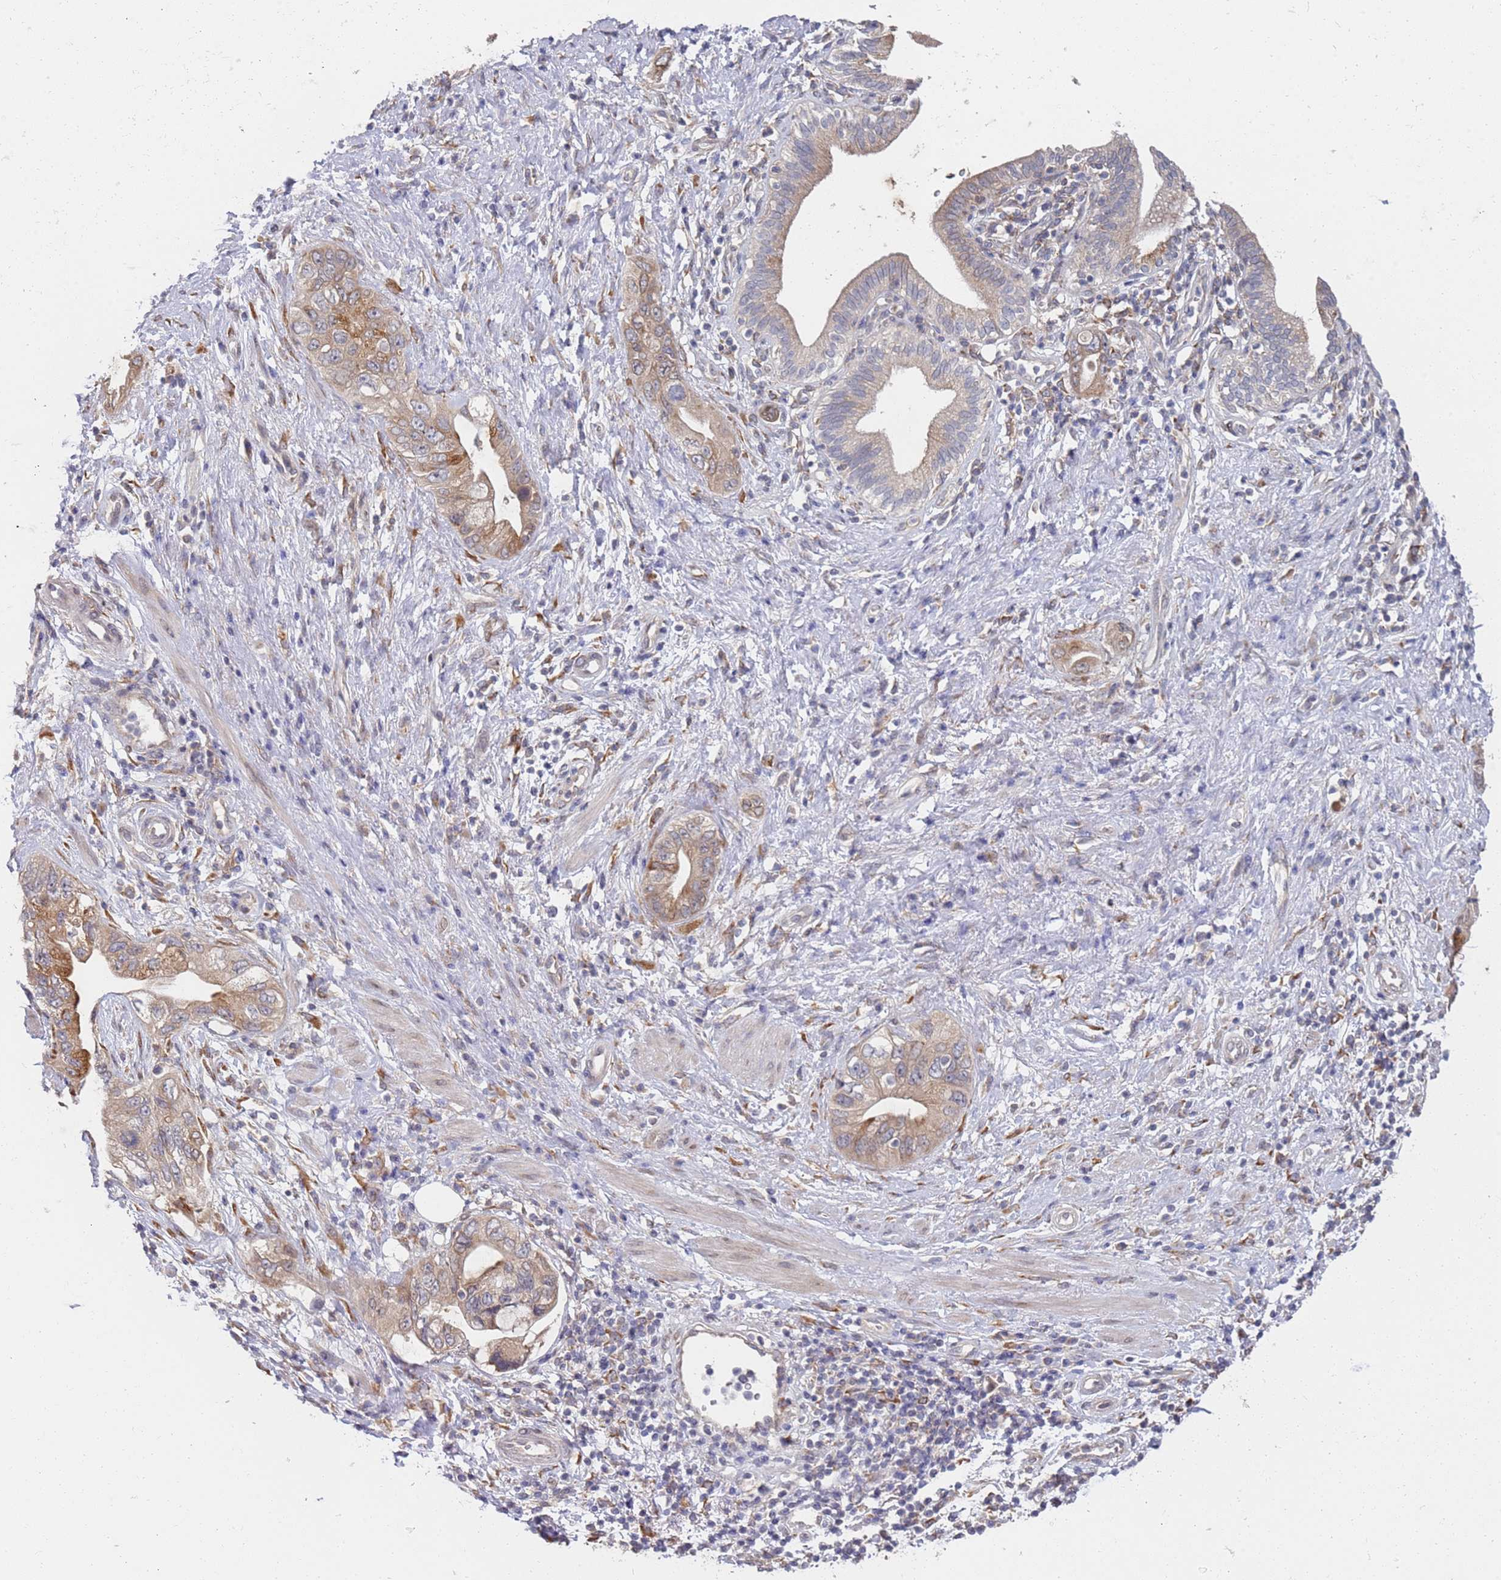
{"staining": {"intensity": "moderate", "quantity": "25%-75%", "location": "cytoplasmic/membranous"}, "tissue": "pancreatic cancer", "cell_type": "Tumor cells", "image_type": "cancer", "snomed": [{"axis": "morphology", "description": "Adenocarcinoma, NOS"}, {"axis": "topography", "description": "Pancreas"}], "caption": "A micrograph of human pancreatic cancer (adenocarcinoma) stained for a protein demonstrates moderate cytoplasmic/membranous brown staining in tumor cells. (Stains: DAB in brown, nuclei in blue, Microscopy: brightfield microscopy at high magnification).", "gene": "VRK2", "patient": {"sex": "female", "age": 73}}